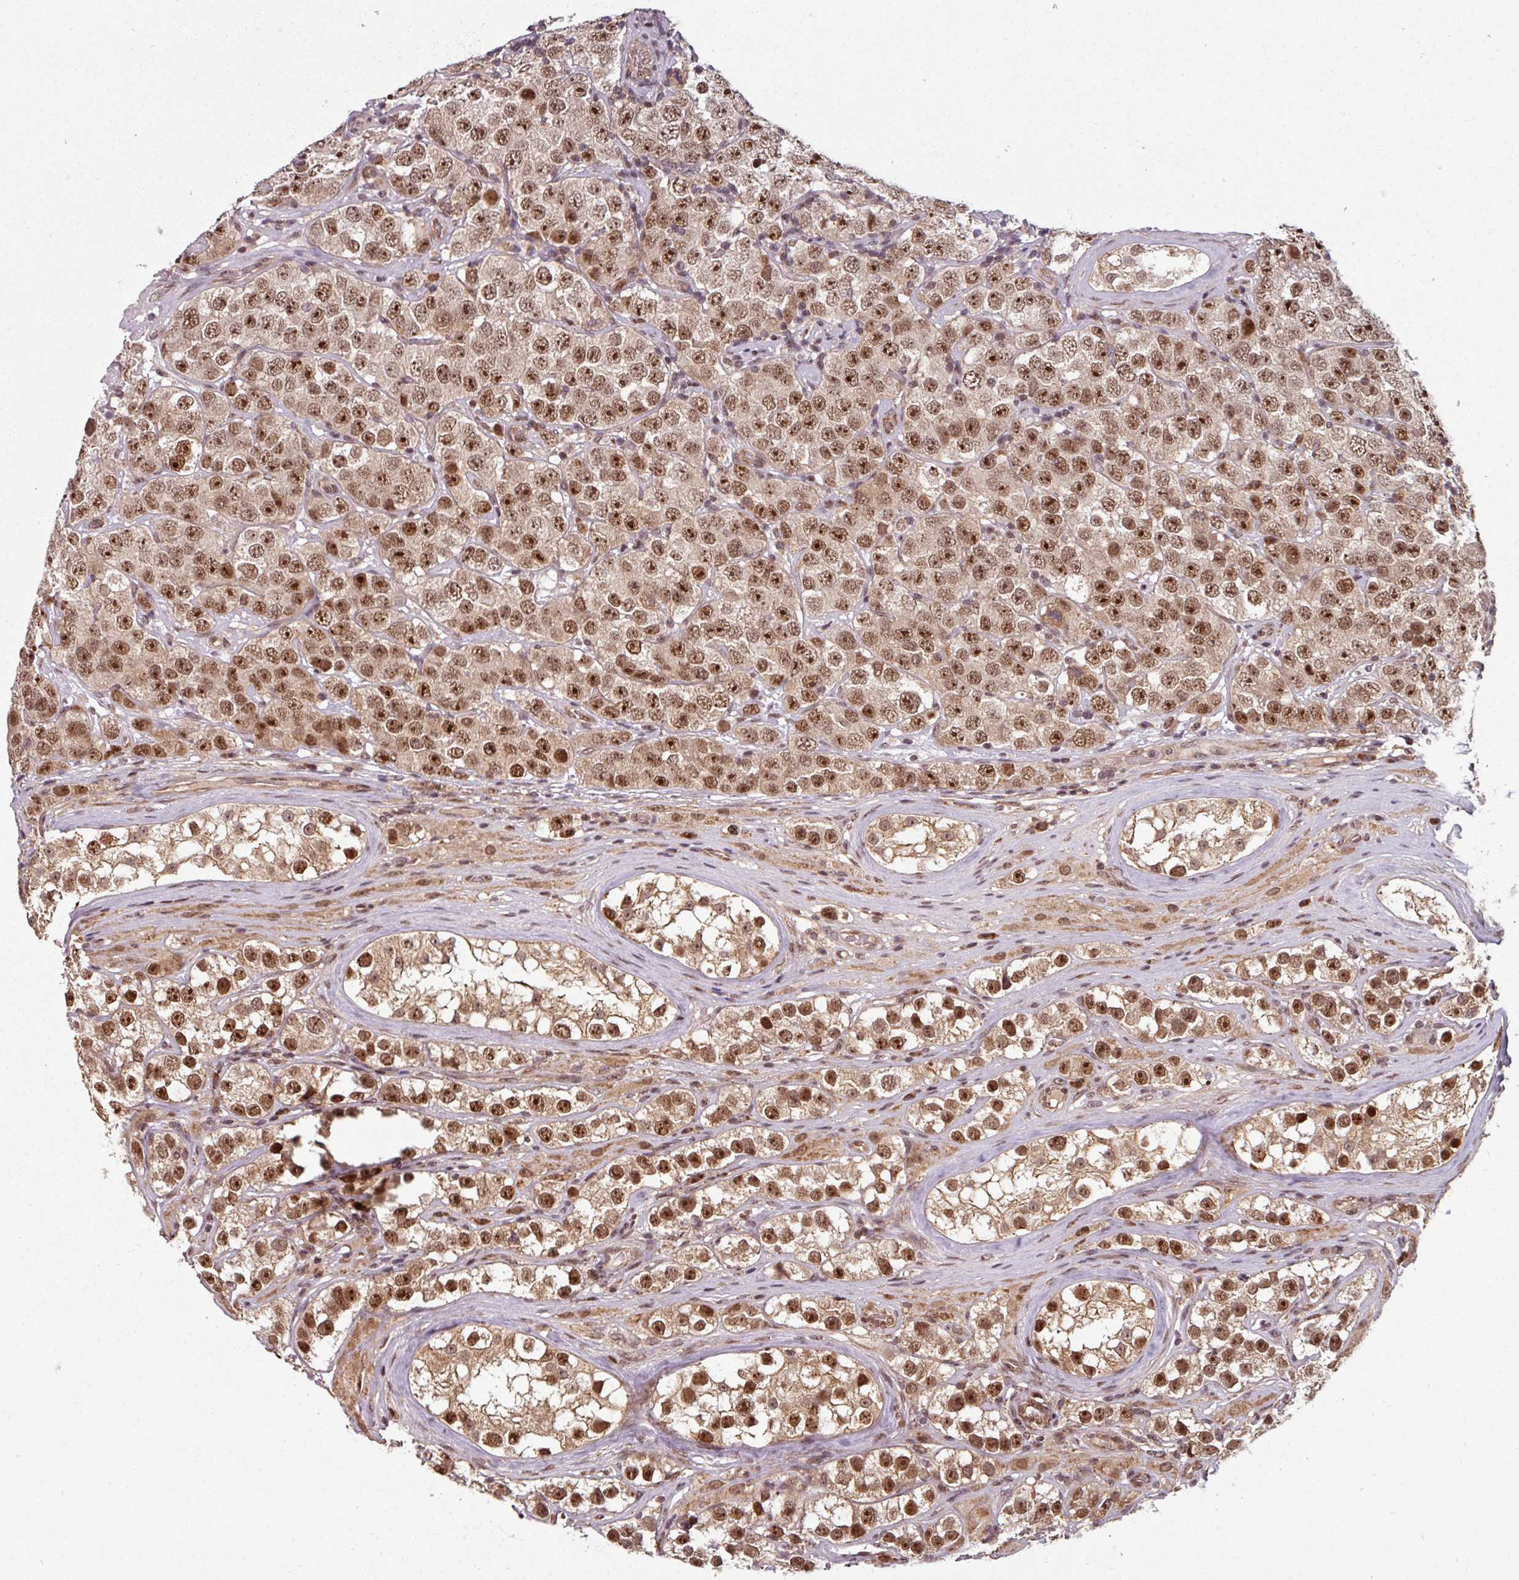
{"staining": {"intensity": "moderate", "quantity": ">75%", "location": "nuclear"}, "tissue": "testis cancer", "cell_type": "Tumor cells", "image_type": "cancer", "snomed": [{"axis": "morphology", "description": "Seminoma, NOS"}, {"axis": "topography", "description": "Testis"}], "caption": "This photomicrograph demonstrates testis seminoma stained with immunohistochemistry to label a protein in brown. The nuclear of tumor cells show moderate positivity for the protein. Nuclei are counter-stained blue.", "gene": "SWI5", "patient": {"sex": "male", "age": 28}}